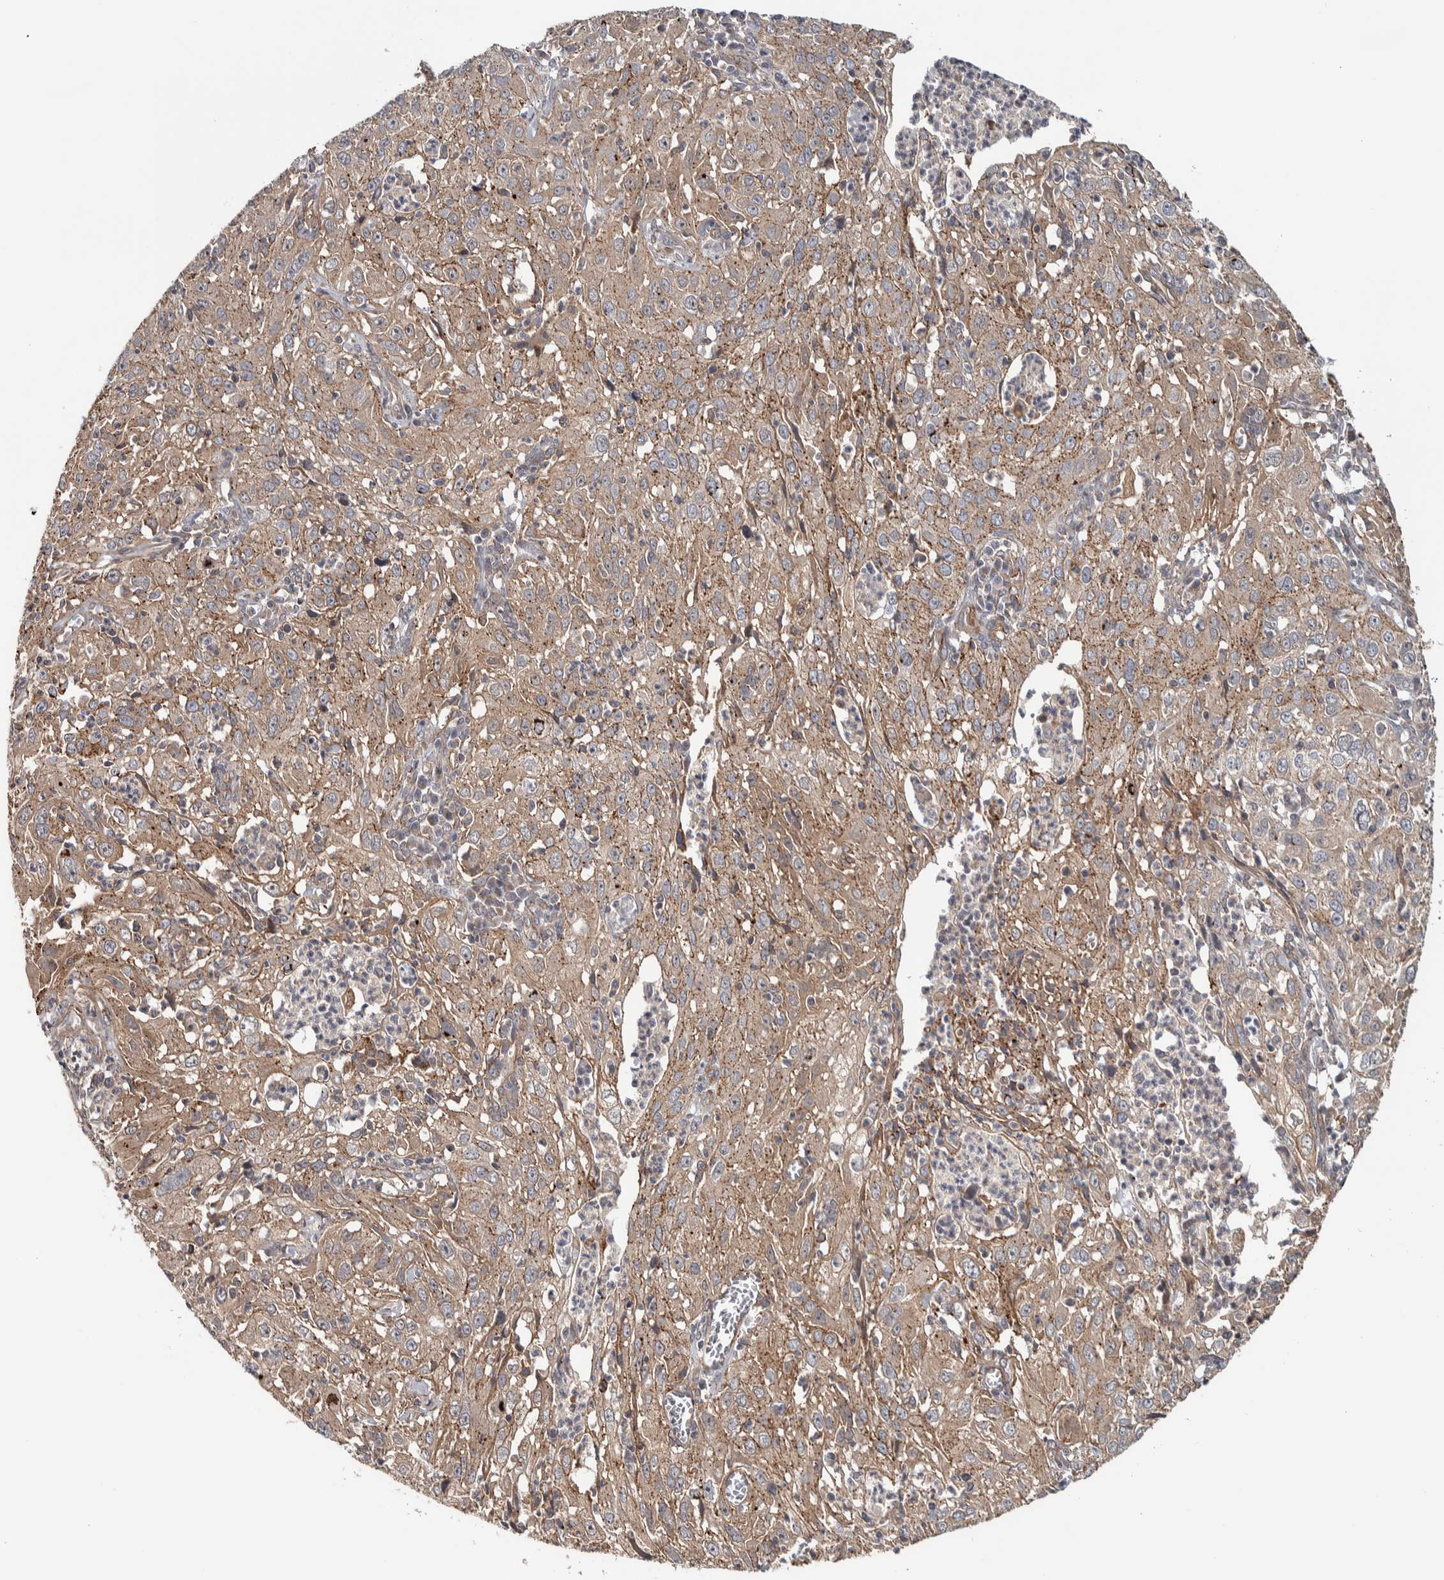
{"staining": {"intensity": "weak", "quantity": ">75%", "location": "cytoplasmic/membranous"}, "tissue": "cervical cancer", "cell_type": "Tumor cells", "image_type": "cancer", "snomed": [{"axis": "morphology", "description": "Squamous cell carcinoma, NOS"}, {"axis": "topography", "description": "Cervix"}], "caption": "Weak cytoplasmic/membranous protein staining is appreciated in about >75% of tumor cells in cervical squamous cell carcinoma. (DAB = brown stain, brightfield microscopy at high magnification).", "gene": "CHMP4C", "patient": {"sex": "female", "age": 32}}